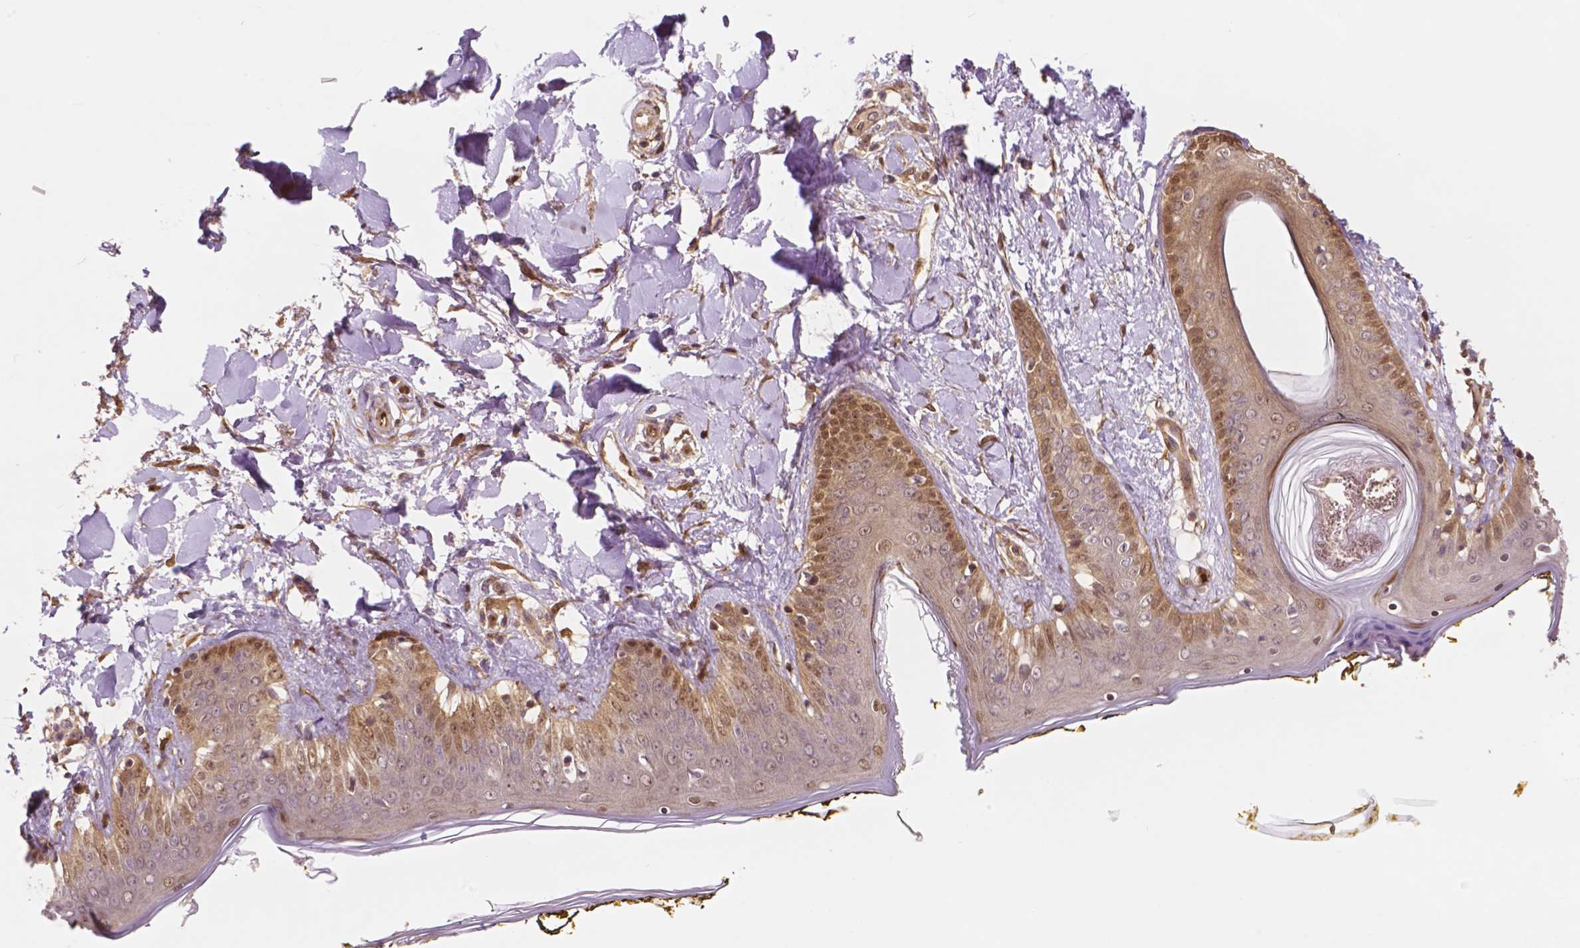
{"staining": {"intensity": "moderate", "quantity": ">75%", "location": "cytoplasmic/membranous,nuclear"}, "tissue": "skin", "cell_type": "Fibroblasts", "image_type": "normal", "snomed": [{"axis": "morphology", "description": "Normal tissue, NOS"}, {"axis": "topography", "description": "Skin"}], "caption": "Protein staining of unremarkable skin demonstrates moderate cytoplasmic/membranous,nuclear staining in about >75% of fibroblasts.", "gene": "YAP1", "patient": {"sex": "female", "age": 34}}